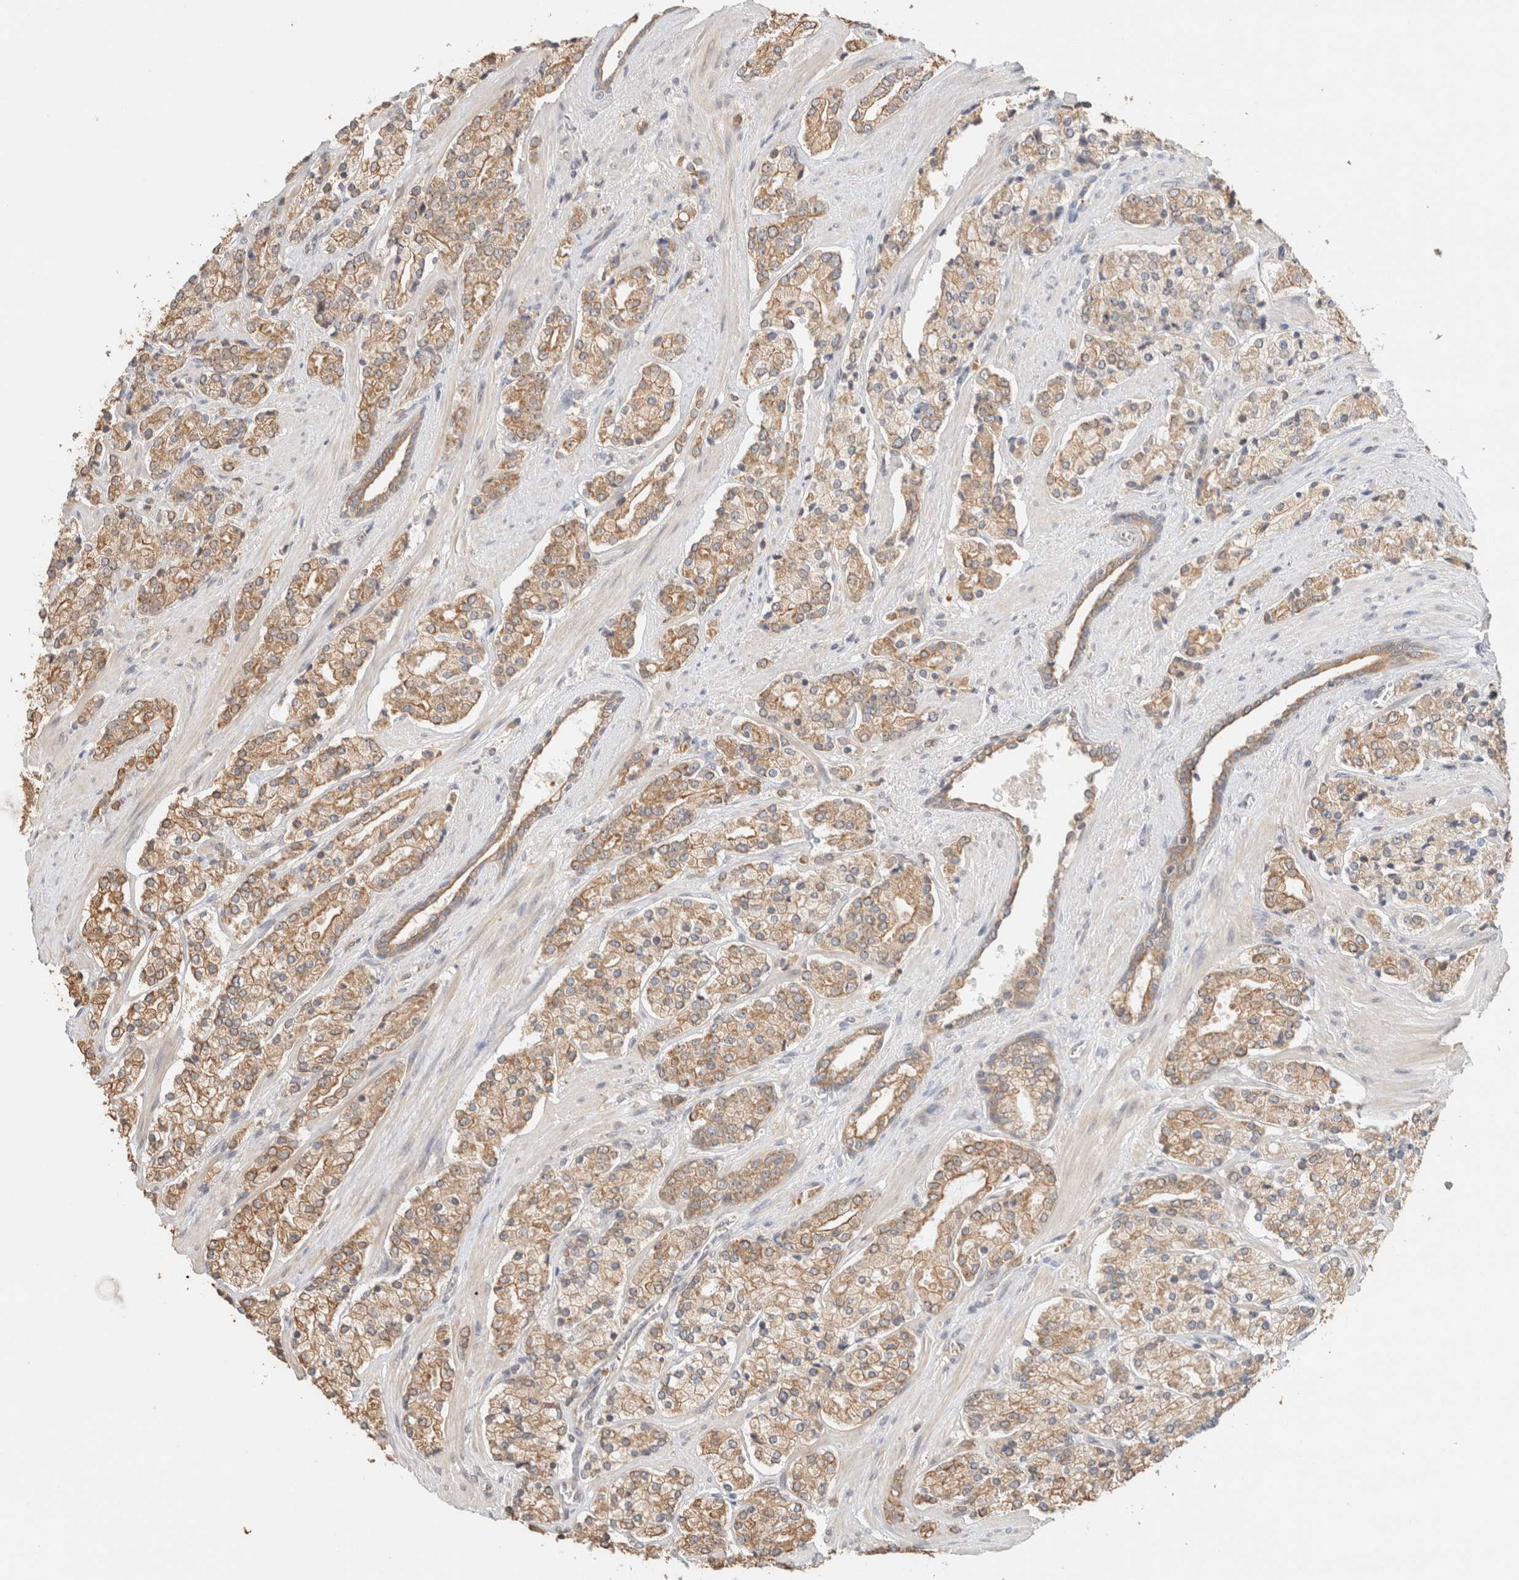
{"staining": {"intensity": "weak", "quantity": ">75%", "location": "cytoplasmic/membranous"}, "tissue": "prostate cancer", "cell_type": "Tumor cells", "image_type": "cancer", "snomed": [{"axis": "morphology", "description": "Adenocarcinoma, High grade"}, {"axis": "topography", "description": "Prostate"}], "caption": "IHC staining of prostate high-grade adenocarcinoma, which demonstrates low levels of weak cytoplasmic/membranous positivity in approximately >75% of tumor cells indicating weak cytoplasmic/membranous protein expression. The staining was performed using DAB (3,3'-diaminobenzidine) (brown) for protein detection and nuclei were counterstained in hematoxylin (blue).", "gene": "CA13", "patient": {"sex": "male", "age": 71}}